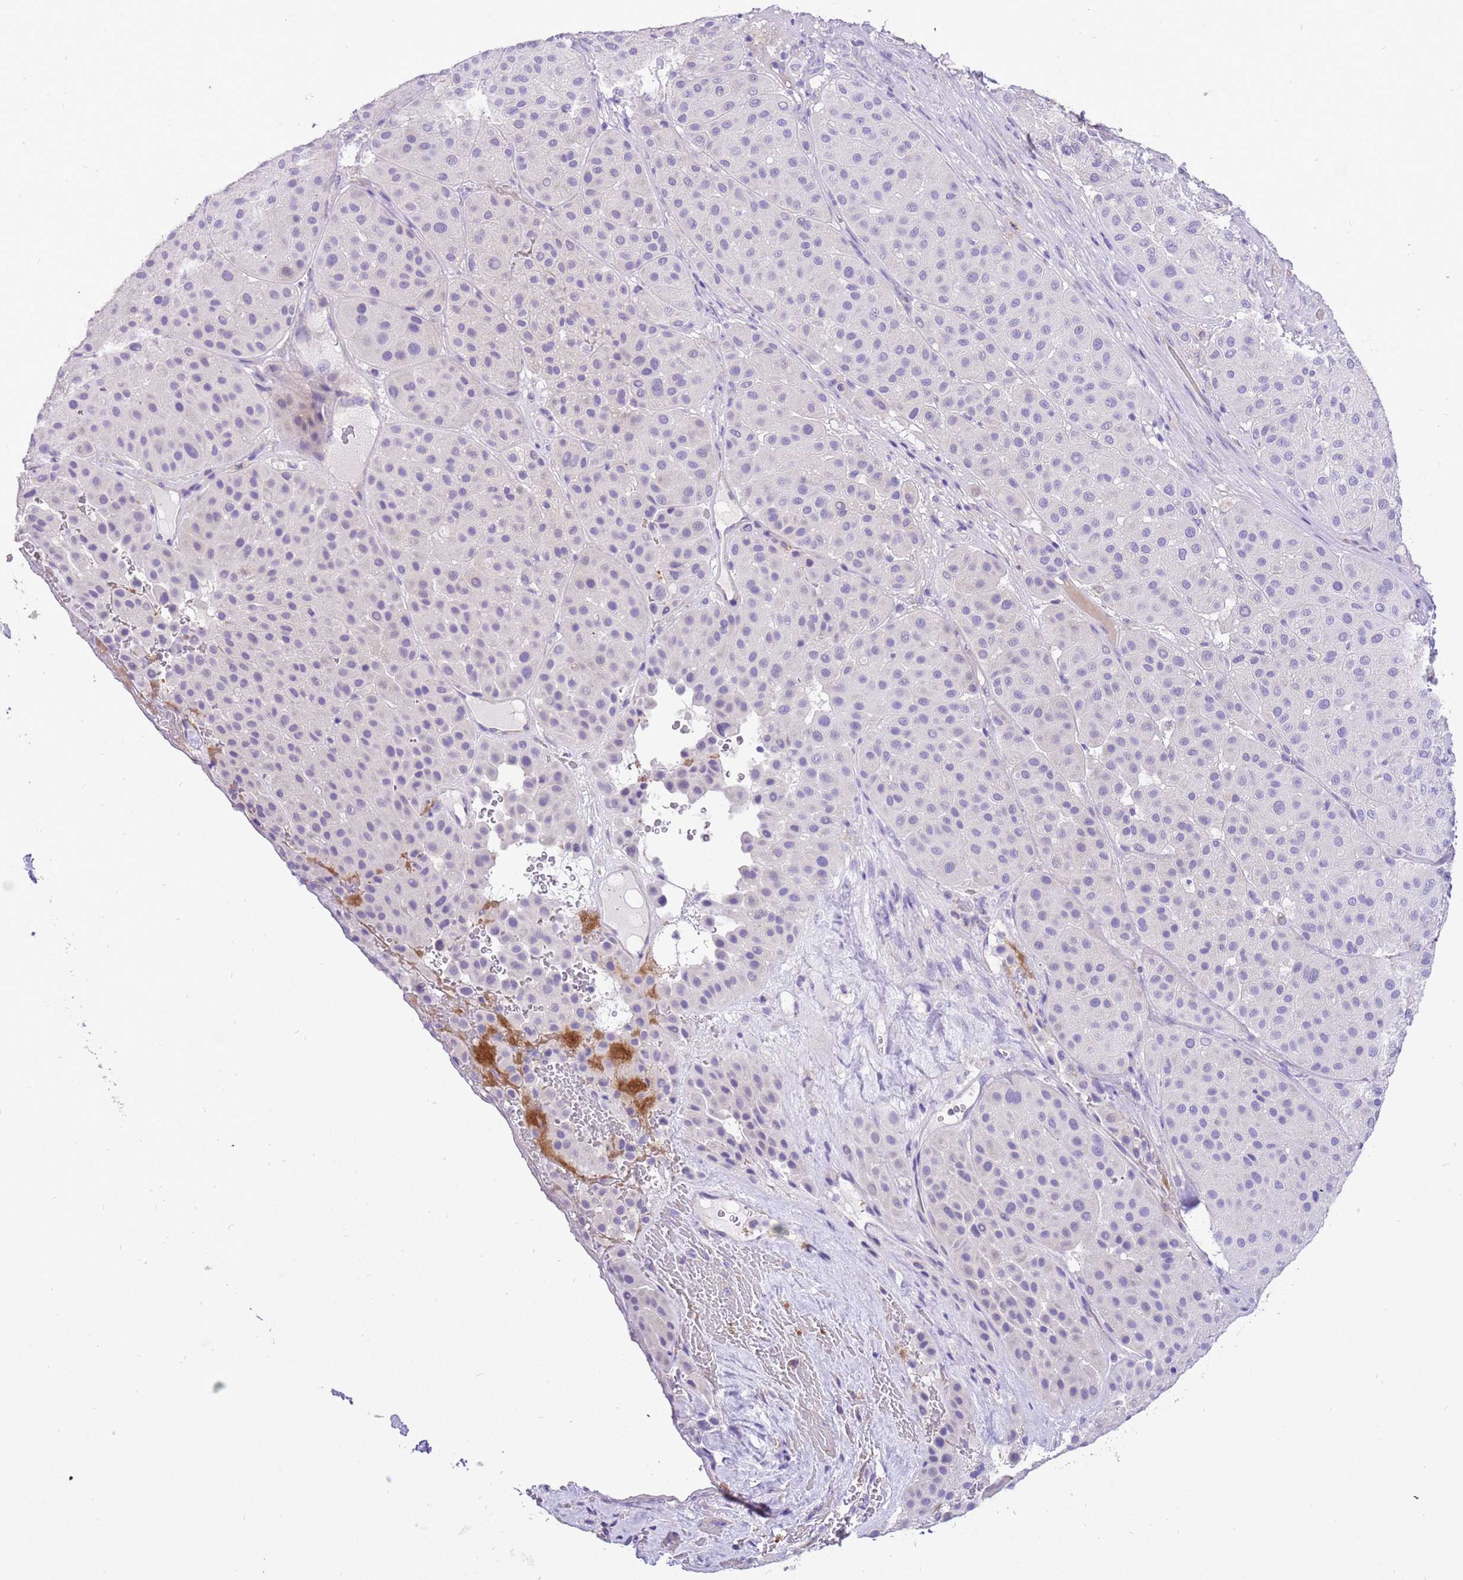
{"staining": {"intensity": "negative", "quantity": "none", "location": "none"}, "tissue": "melanoma", "cell_type": "Tumor cells", "image_type": "cancer", "snomed": [{"axis": "morphology", "description": "Malignant melanoma, Metastatic site"}, {"axis": "topography", "description": "Smooth muscle"}], "caption": "Immunohistochemistry of human malignant melanoma (metastatic site) demonstrates no staining in tumor cells.", "gene": "KBTBD3", "patient": {"sex": "male", "age": 41}}